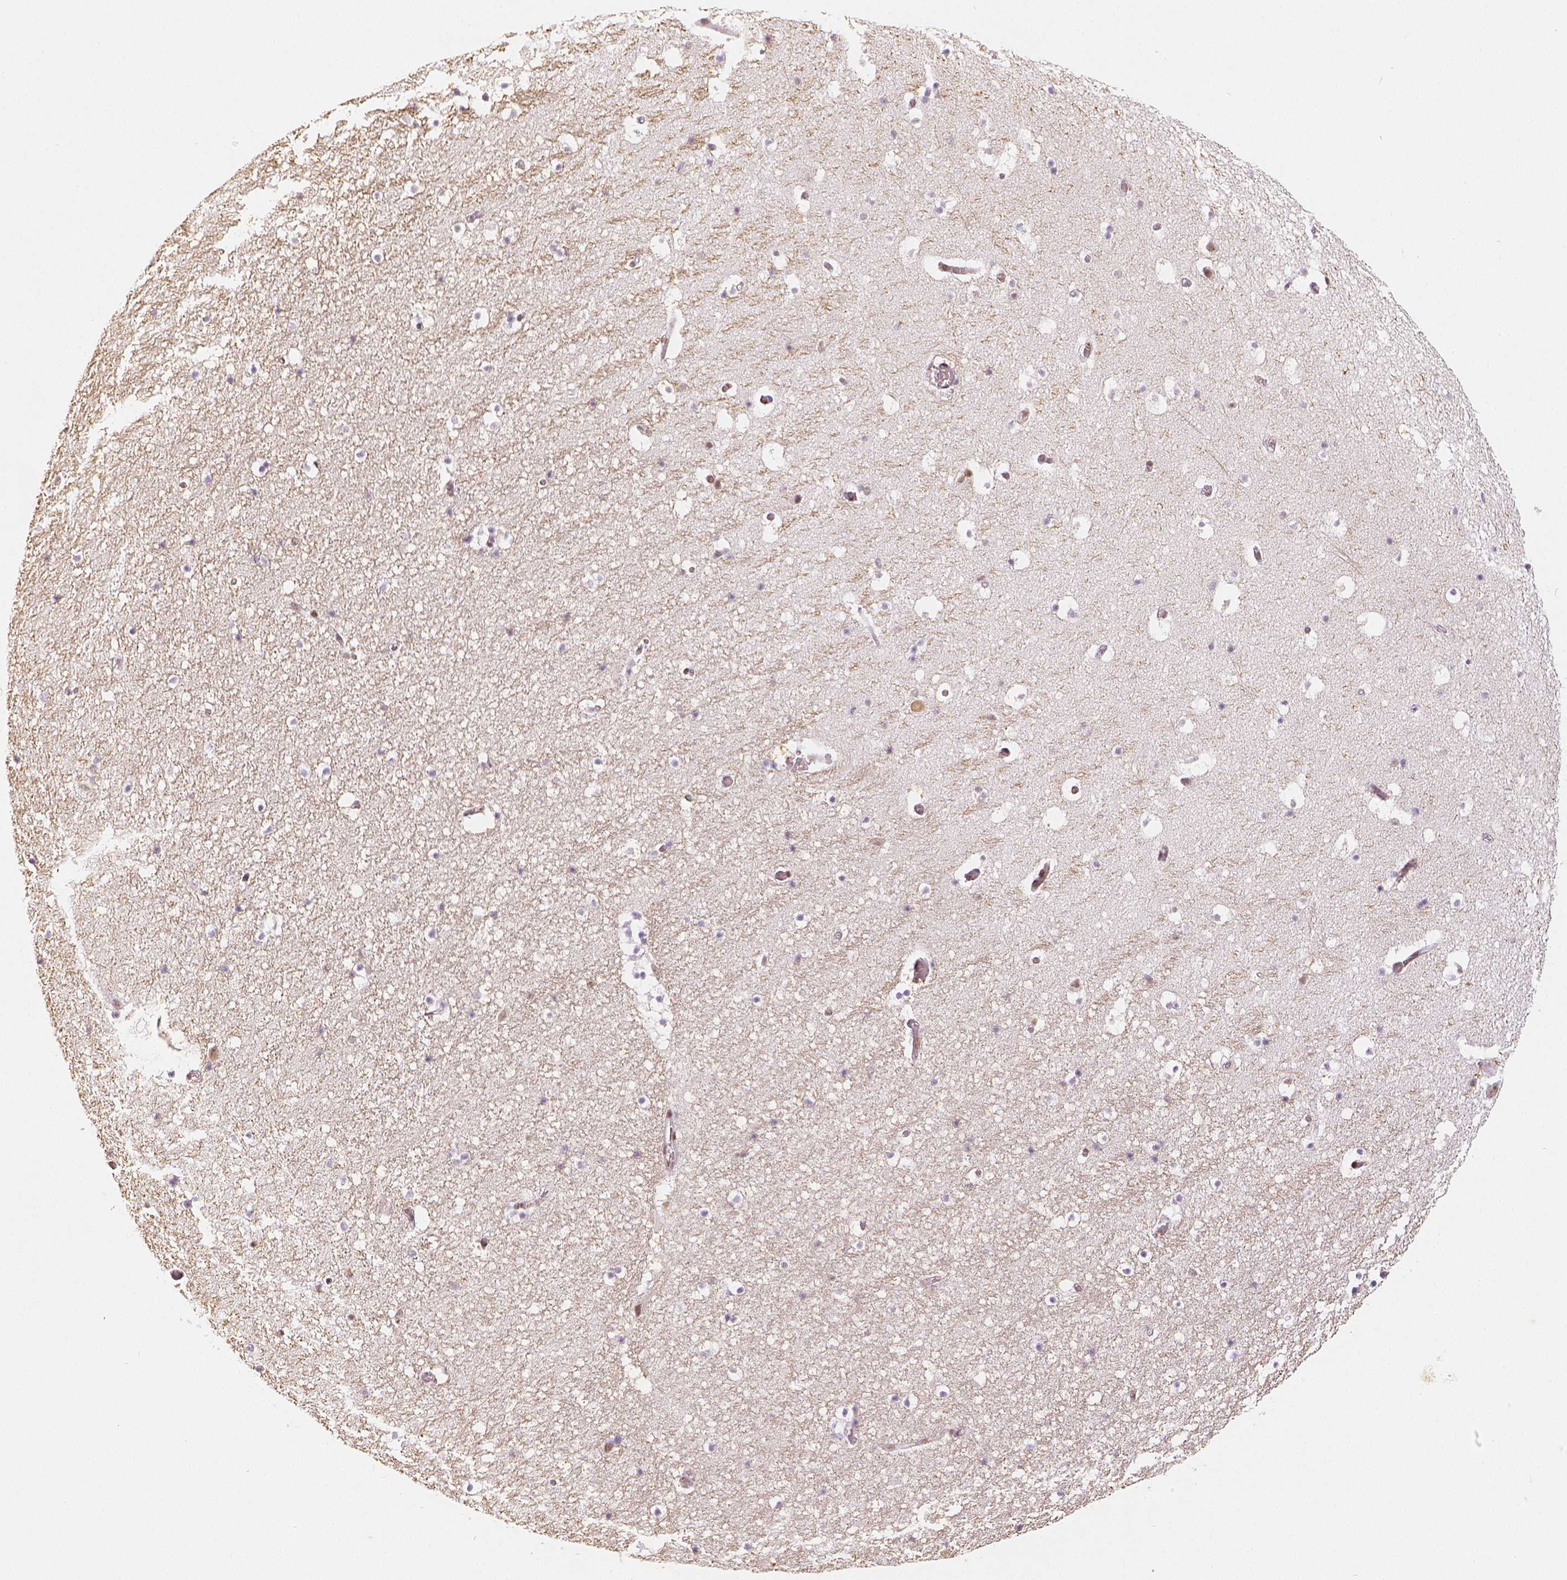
{"staining": {"intensity": "moderate", "quantity": ">75%", "location": "nuclear"}, "tissue": "hippocampus", "cell_type": "Glial cells", "image_type": "normal", "snomed": [{"axis": "morphology", "description": "Normal tissue, NOS"}, {"axis": "topography", "description": "Hippocampus"}], "caption": "IHC photomicrograph of normal hippocampus: hippocampus stained using IHC shows medium levels of moderate protein expression localized specifically in the nuclear of glial cells, appearing as a nuclear brown color.", "gene": "KDM5B", "patient": {"sex": "male", "age": 26}}